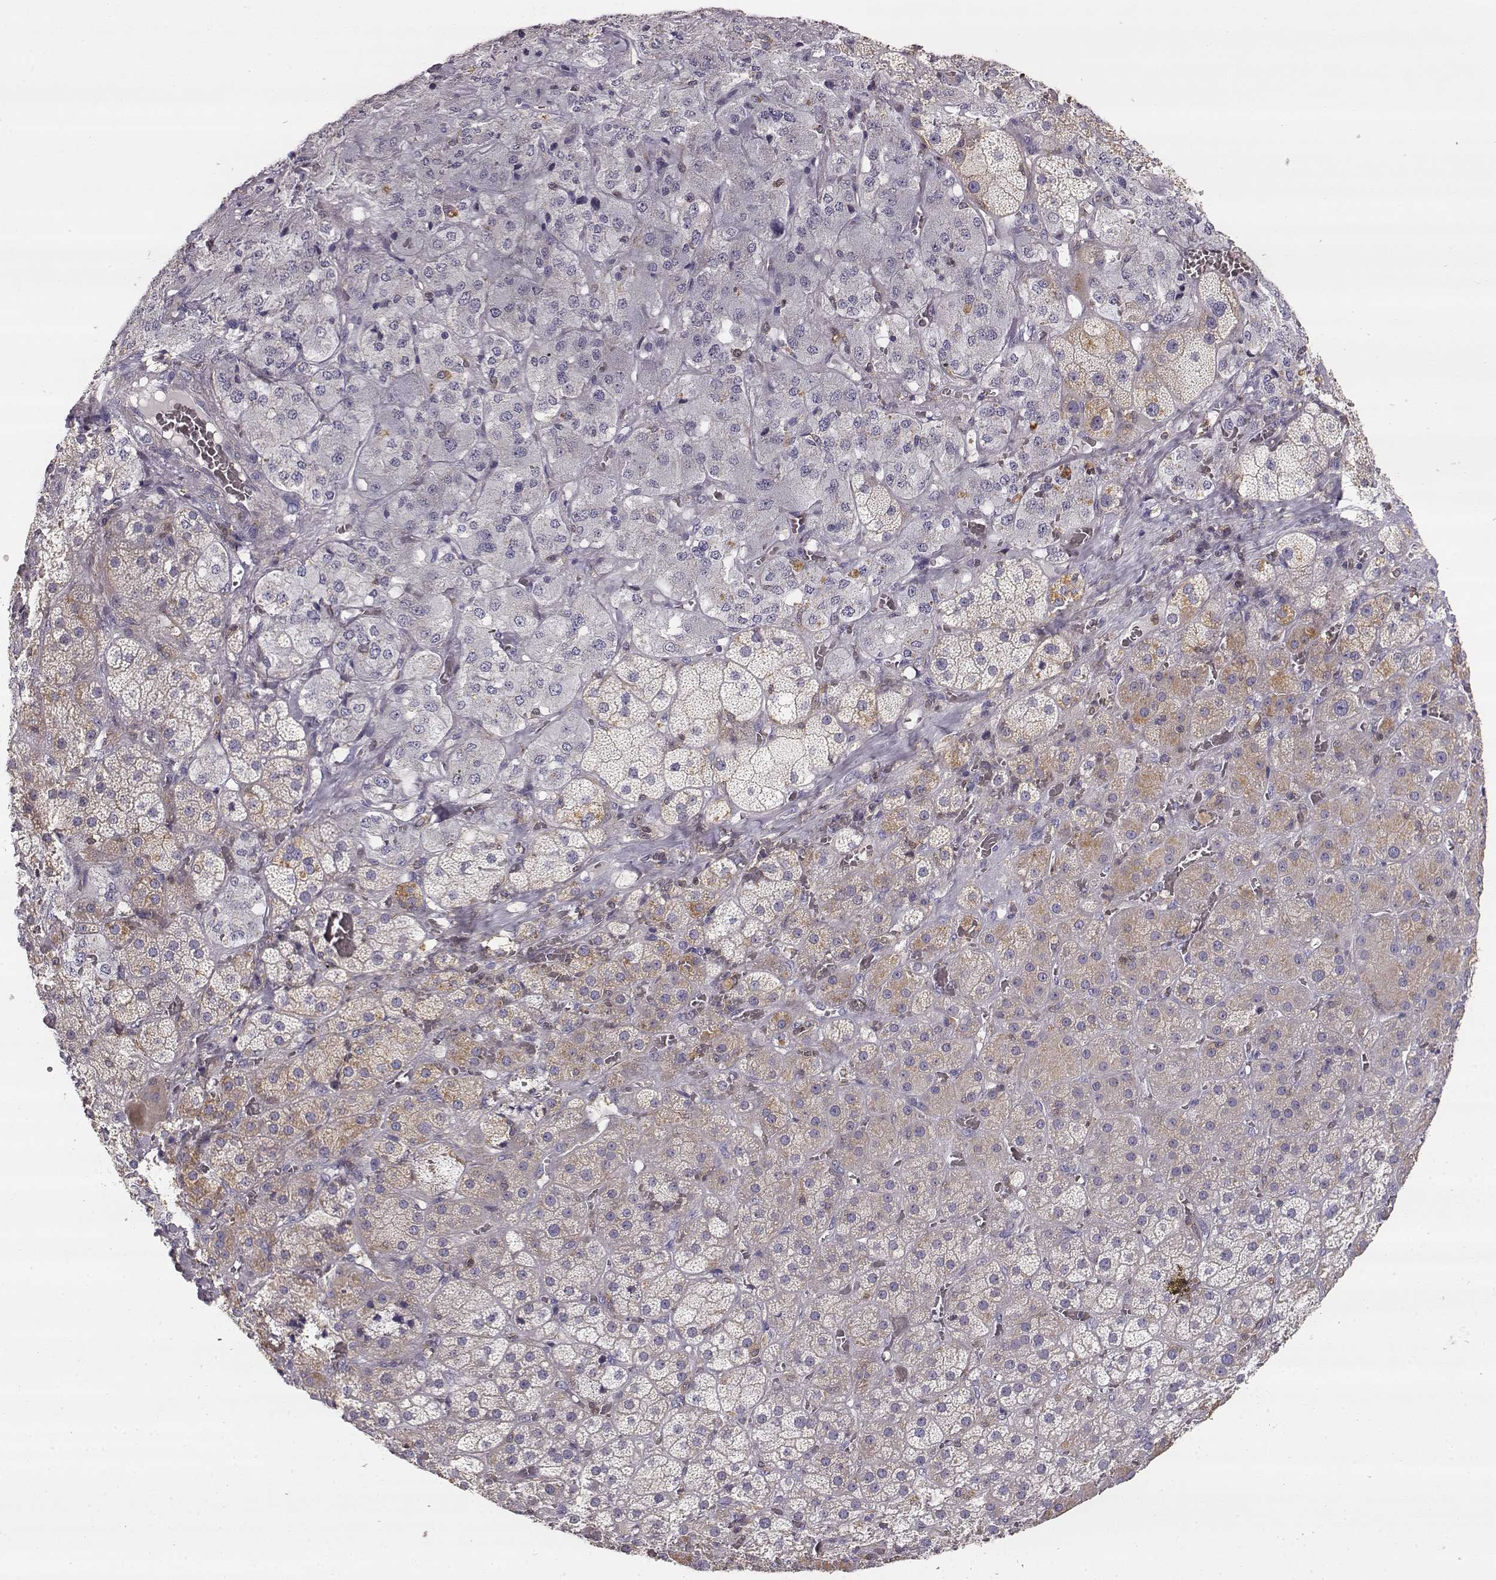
{"staining": {"intensity": "moderate", "quantity": "<25%", "location": "cytoplasmic/membranous"}, "tissue": "adrenal gland", "cell_type": "Glandular cells", "image_type": "normal", "snomed": [{"axis": "morphology", "description": "Normal tissue, NOS"}, {"axis": "topography", "description": "Adrenal gland"}], "caption": "Adrenal gland stained with DAB immunohistochemistry (IHC) shows low levels of moderate cytoplasmic/membranous expression in about <25% of glandular cells. (DAB IHC with brightfield microscopy, high magnification).", "gene": "VAV1", "patient": {"sex": "male", "age": 57}}